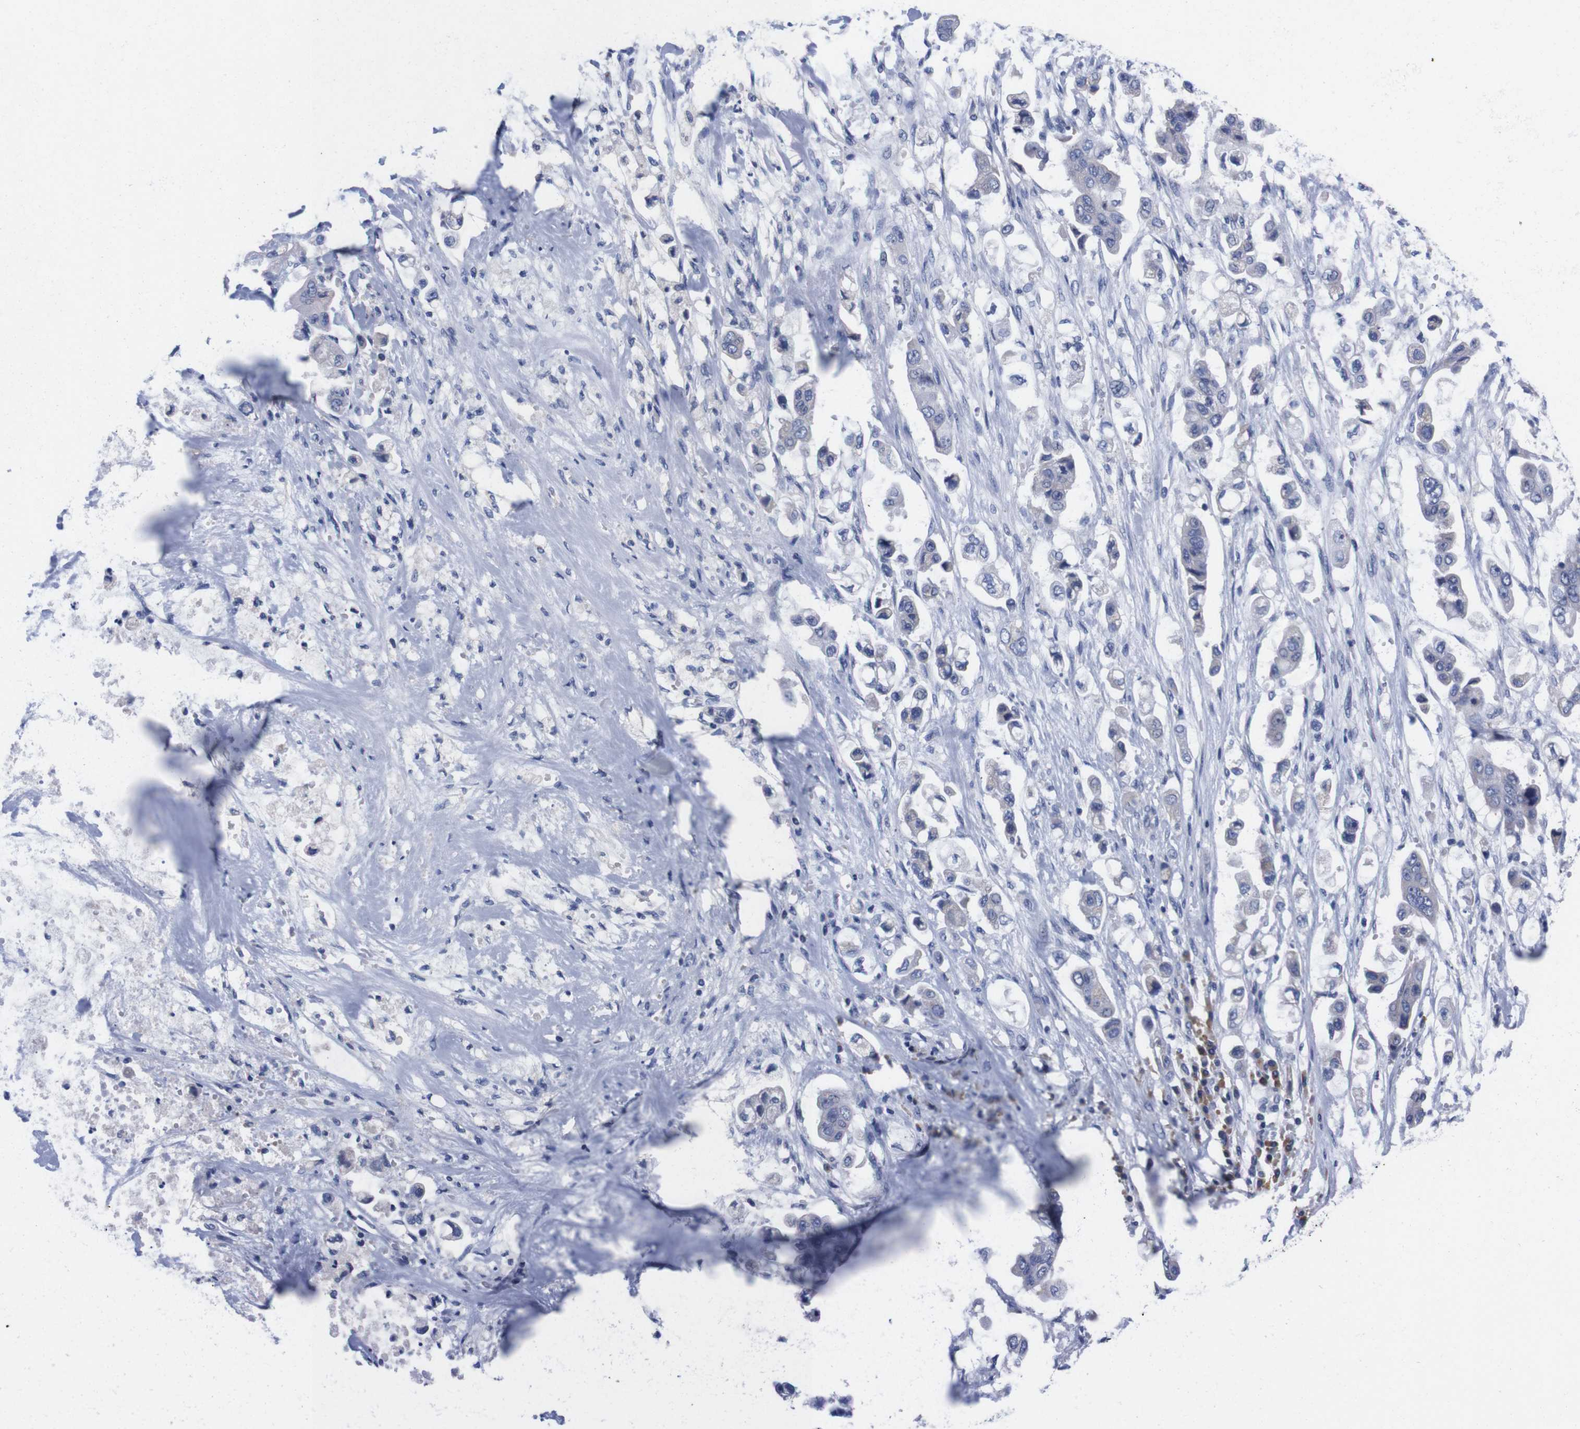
{"staining": {"intensity": "negative", "quantity": "none", "location": "none"}, "tissue": "stomach cancer", "cell_type": "Tumor cells", "image_type": "cancer", "snomed": [{"axis": "morphology", "description": "Adenocarcinoma, NOS"}, {"axis": "topography", "description": "Stomach"}], "caption": "Protein analysis of stomach cancer (adenocarcinoma) displays no significant staining in tumor cells.", "gene": "FAM210A", "patient": {"sex": "male", "age": 62}}